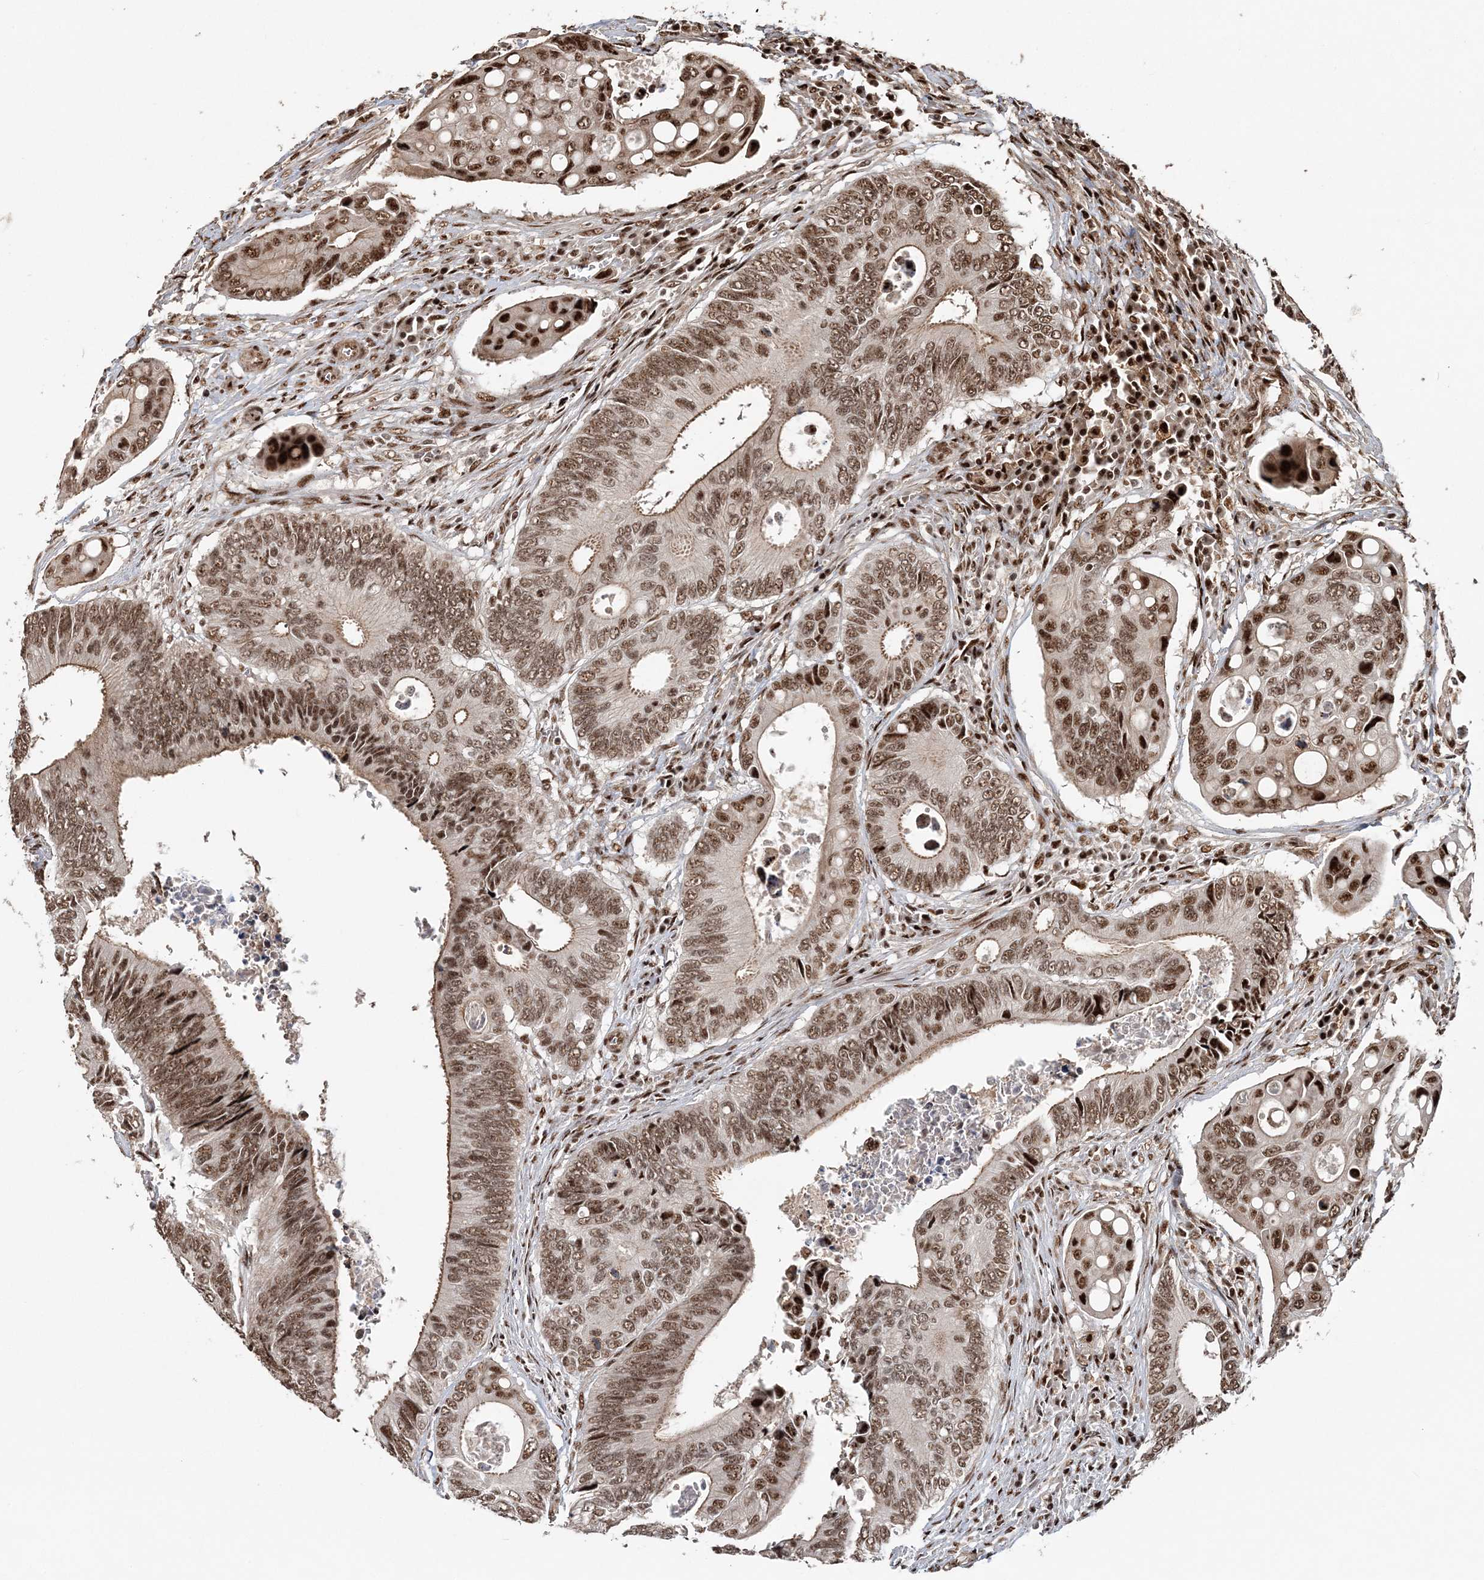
{"staining": {"intensity": "moderate", "quantity": ">75%", "location": "cytoplasmic/membranous,nuclear"}, "tissue": "colorectal cancer", "cell_type": "Tumor cells", "image_type": "cancer", "snomed": [{"axis": "morphology", "description": "Inflammation, NOS"}, {"axis": "morphology", "description": "Adenocarcinoma, NOS"}, {"axis": "topography", "description": "Colon"}], "caption": "A high-resolution histopathology image shows immunohistochemistry staining of colorectal cancer, which demonstrates moderate cytoplasmic/membranous and nuclear staining in approximately >75% of tumor cells. The protein is shown in brown color, while the nuclei are stained blue.", "gene": "EXOSC8", "patient": {"sex": "male", "age": 72}}